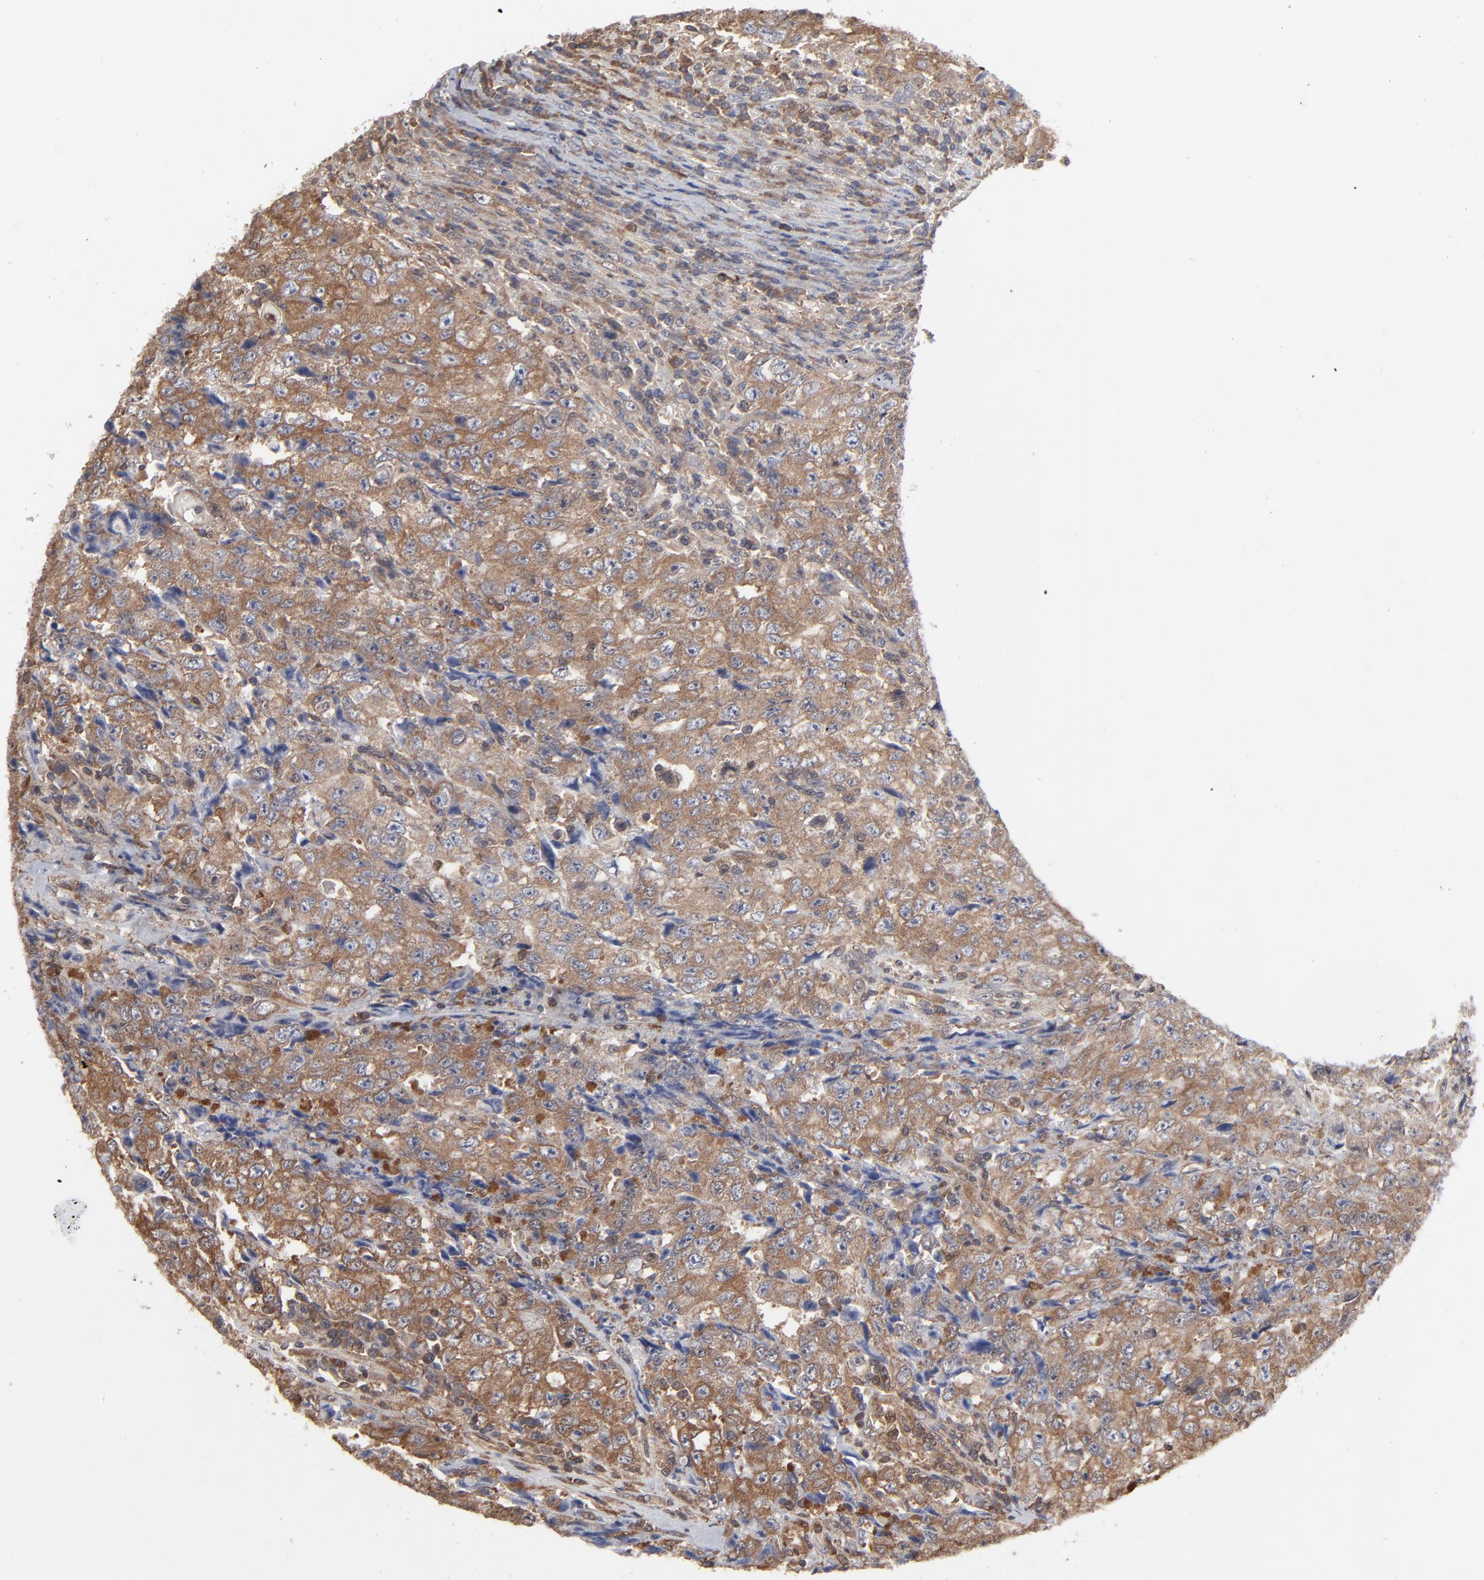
{"staining": {"intensity": "moderate", "quantity": ">75%", "location": "cytoplasmic/membranous"}, "tissue": "testis cancer", "cell_type": "Tumor cells", "image_type": "cancer", "snomed": [{"axis": "morphology", "description": "Necrosis, NOS"}, {"axis": "morphology", "description": "Carcinoma, Embryonal, NOS"}, {"axis": "topography", "description": "Testis"}], "caption": "Testis cancer stained with DAB immunohistochemistry displays medium levels of moderate cytoplasmic/membranous staining in approximately >75% of tumor cells.", "gene": "MAP2K1", "patient": {"sex": "male", "age": 19}}